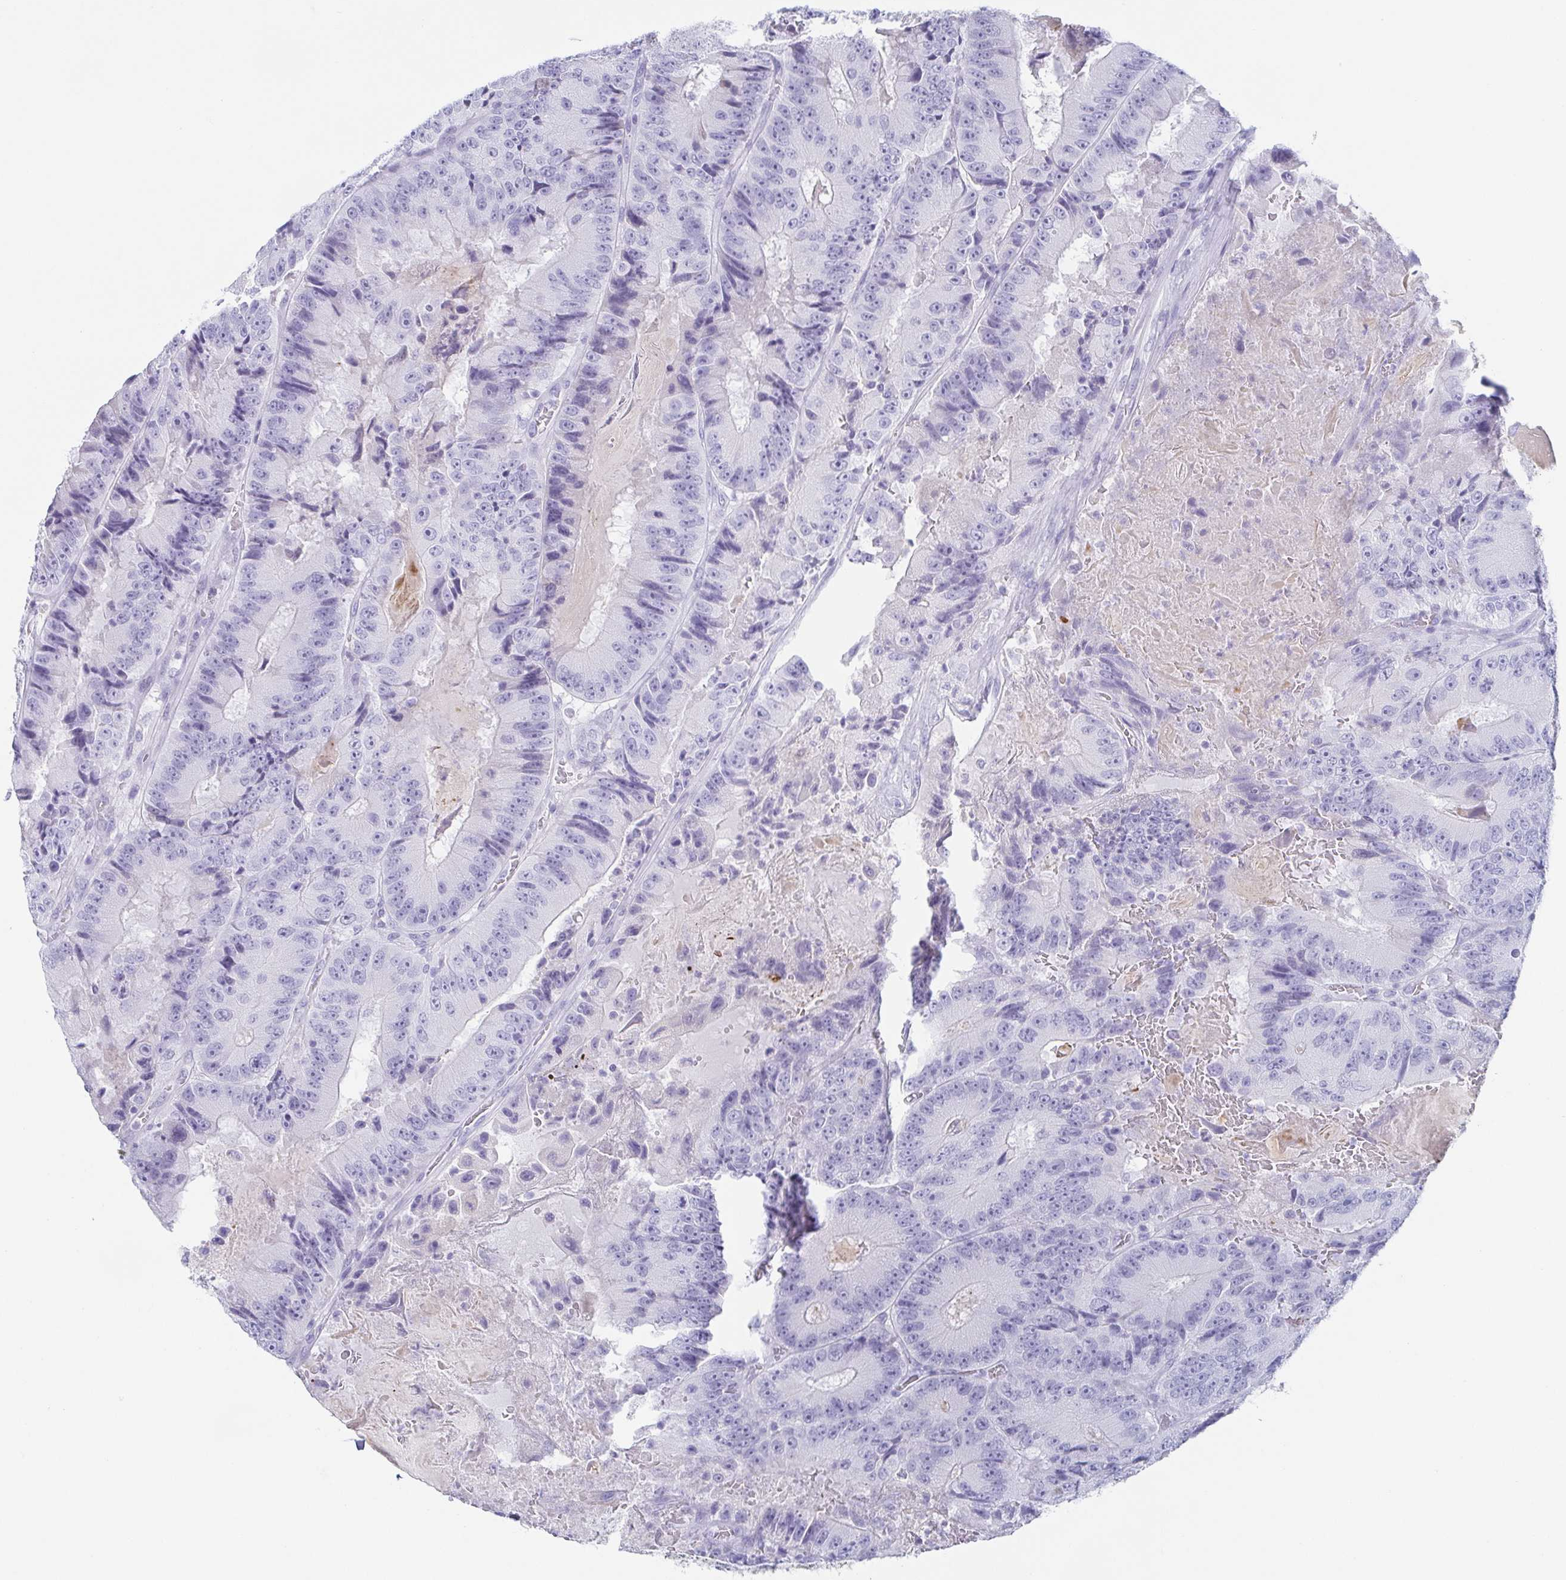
{"staining": {"intensity": "negative", "quantity": "none", "location": "none"}, "tissue": "colorectal cancer", "cell_type": "Tumor cells", "image_type": "cancer", "snomed": [{"axis": "morphology", "description": "Adenocarcinoma, NOS"}, {"axis": "topography", "description": "Colon"}], "caption": "Tumor cells are negative for protein expression in human colorectal cancer. (DAB (3,3'-diaminobenzidine) immunohistochemistry, high magnification).", "gene": "ZG16B", "patient": {"sex": "female", "age": 86}}